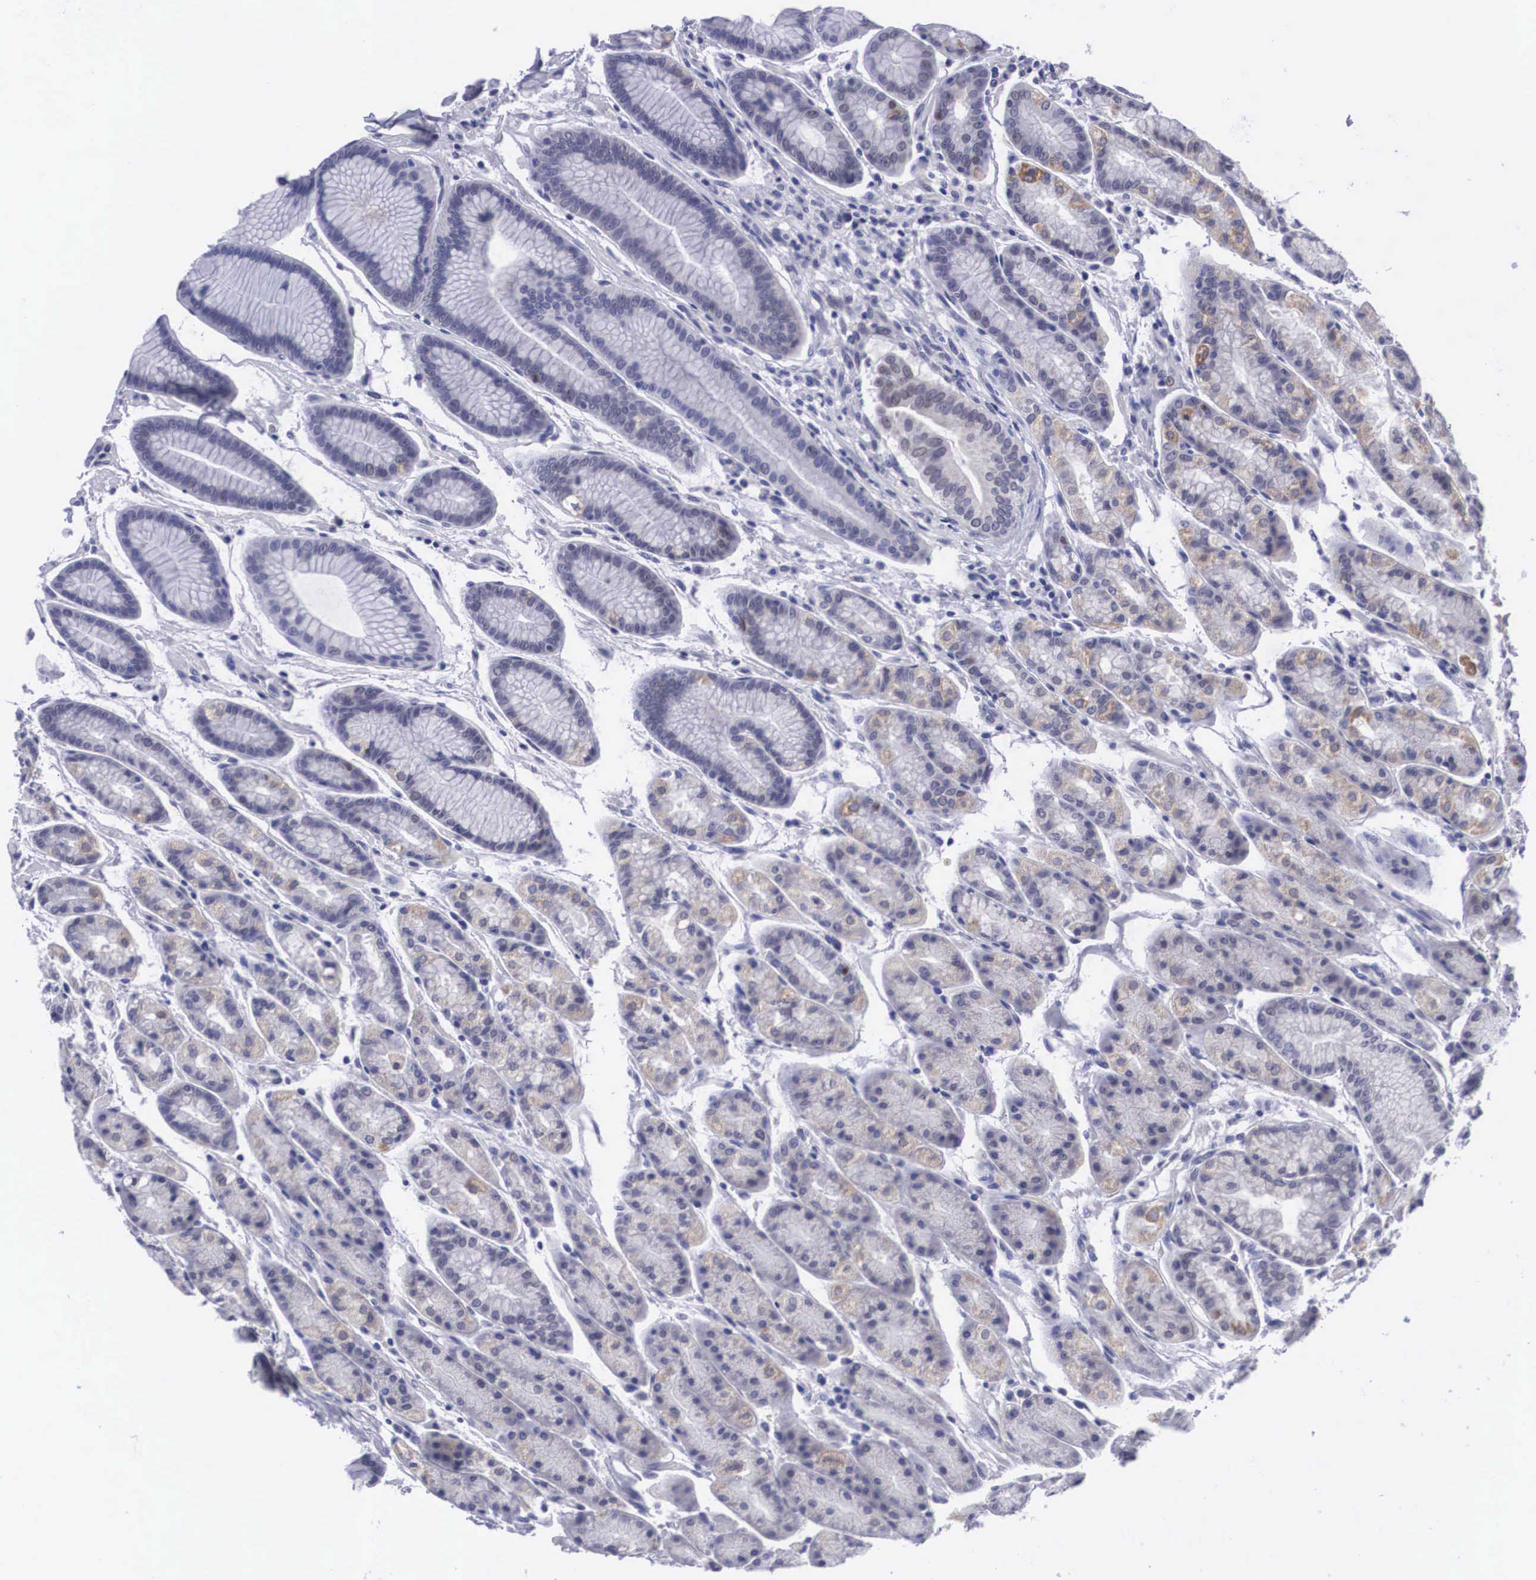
{"staining": {"intensity": "moderate", "quantity": "<25%", "location": "cytoplasmic/membranous,nuclear"}, "tissue": "stomach", "cell_type": "Glandular cells", "image_type": "normal", "snomed": [{"axis": "morphology", "description": "Normal tissue, NOS"}, {"axis": "topography", "description": "Stomach, upper"}], "caption": "A brown stain highlights moderate cytoplasmic/membranous,nuclear positivity of a protein in glandular cells of unremarkable stomach. The protein is stained brown, and the nuclei are stained in blue (DAB IHC with brightfield microscopy, high magnification).", "gene": "SOX11", "patient": {"sex": "male", "age": 72}}